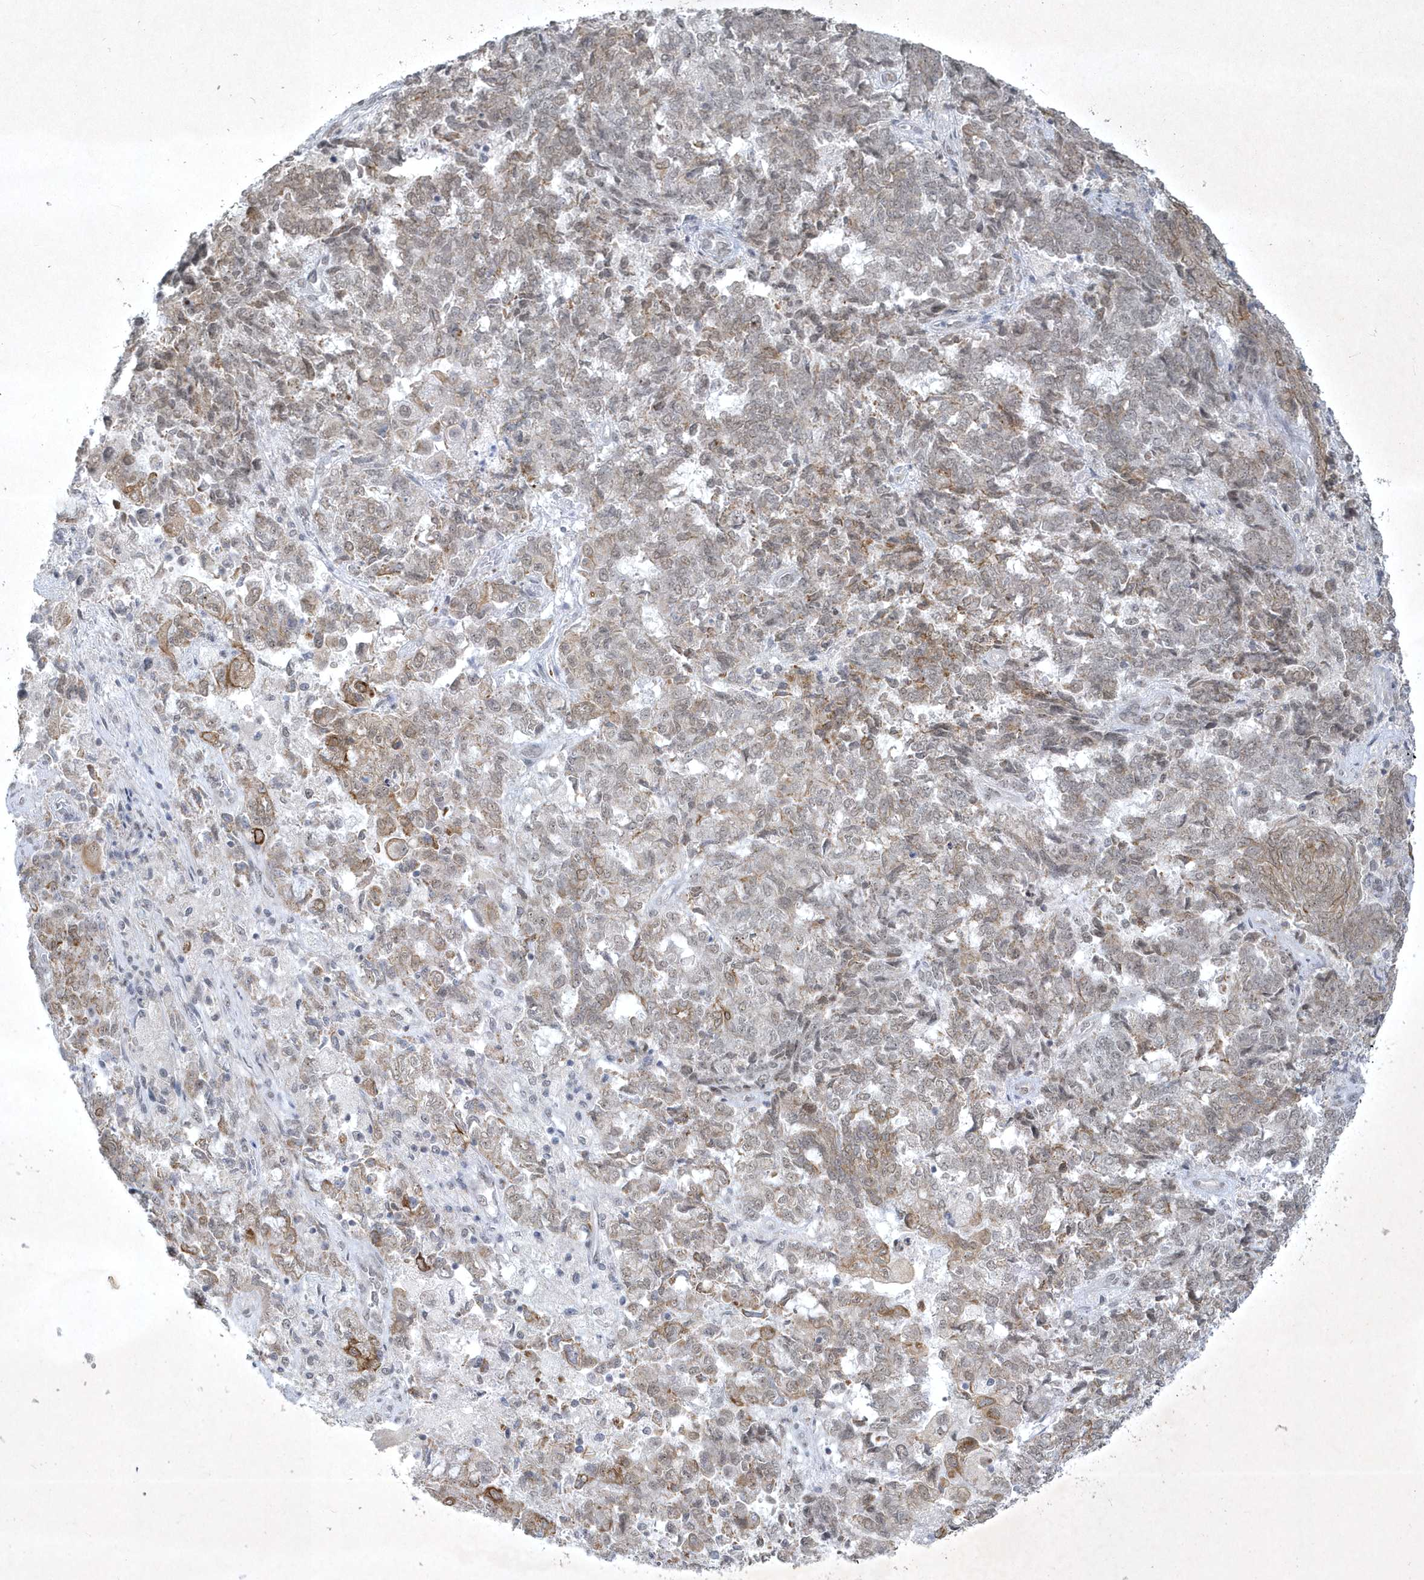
{"staining": {"intensity": "moderate", "quantity": "25%-75%", "location": "cytoplasmic/membranous"}, "tissue": "endometrial cancer", "cell_type": "Tumor cells", "image_type": "cancer", "snomed": [{"axis": "morphology", "description": "Adenocarcinoma, NOS"}, {"axis": "topography", "description": "Endometrium"}], "caption": "The image displays immunohistochemical staining of endometrial cancer (adenocarcinoma). There is moderate cytoplasmic/membranous positivity is identified in approximately 25%-75% of tumor cells. The staining is performed using DAB brown chromogen to label protein expression. The nuclei are counter-stained blue using hematoxylin.", "gene": "ZBTB9", "patient": {"sex": "female", "age": 80}}